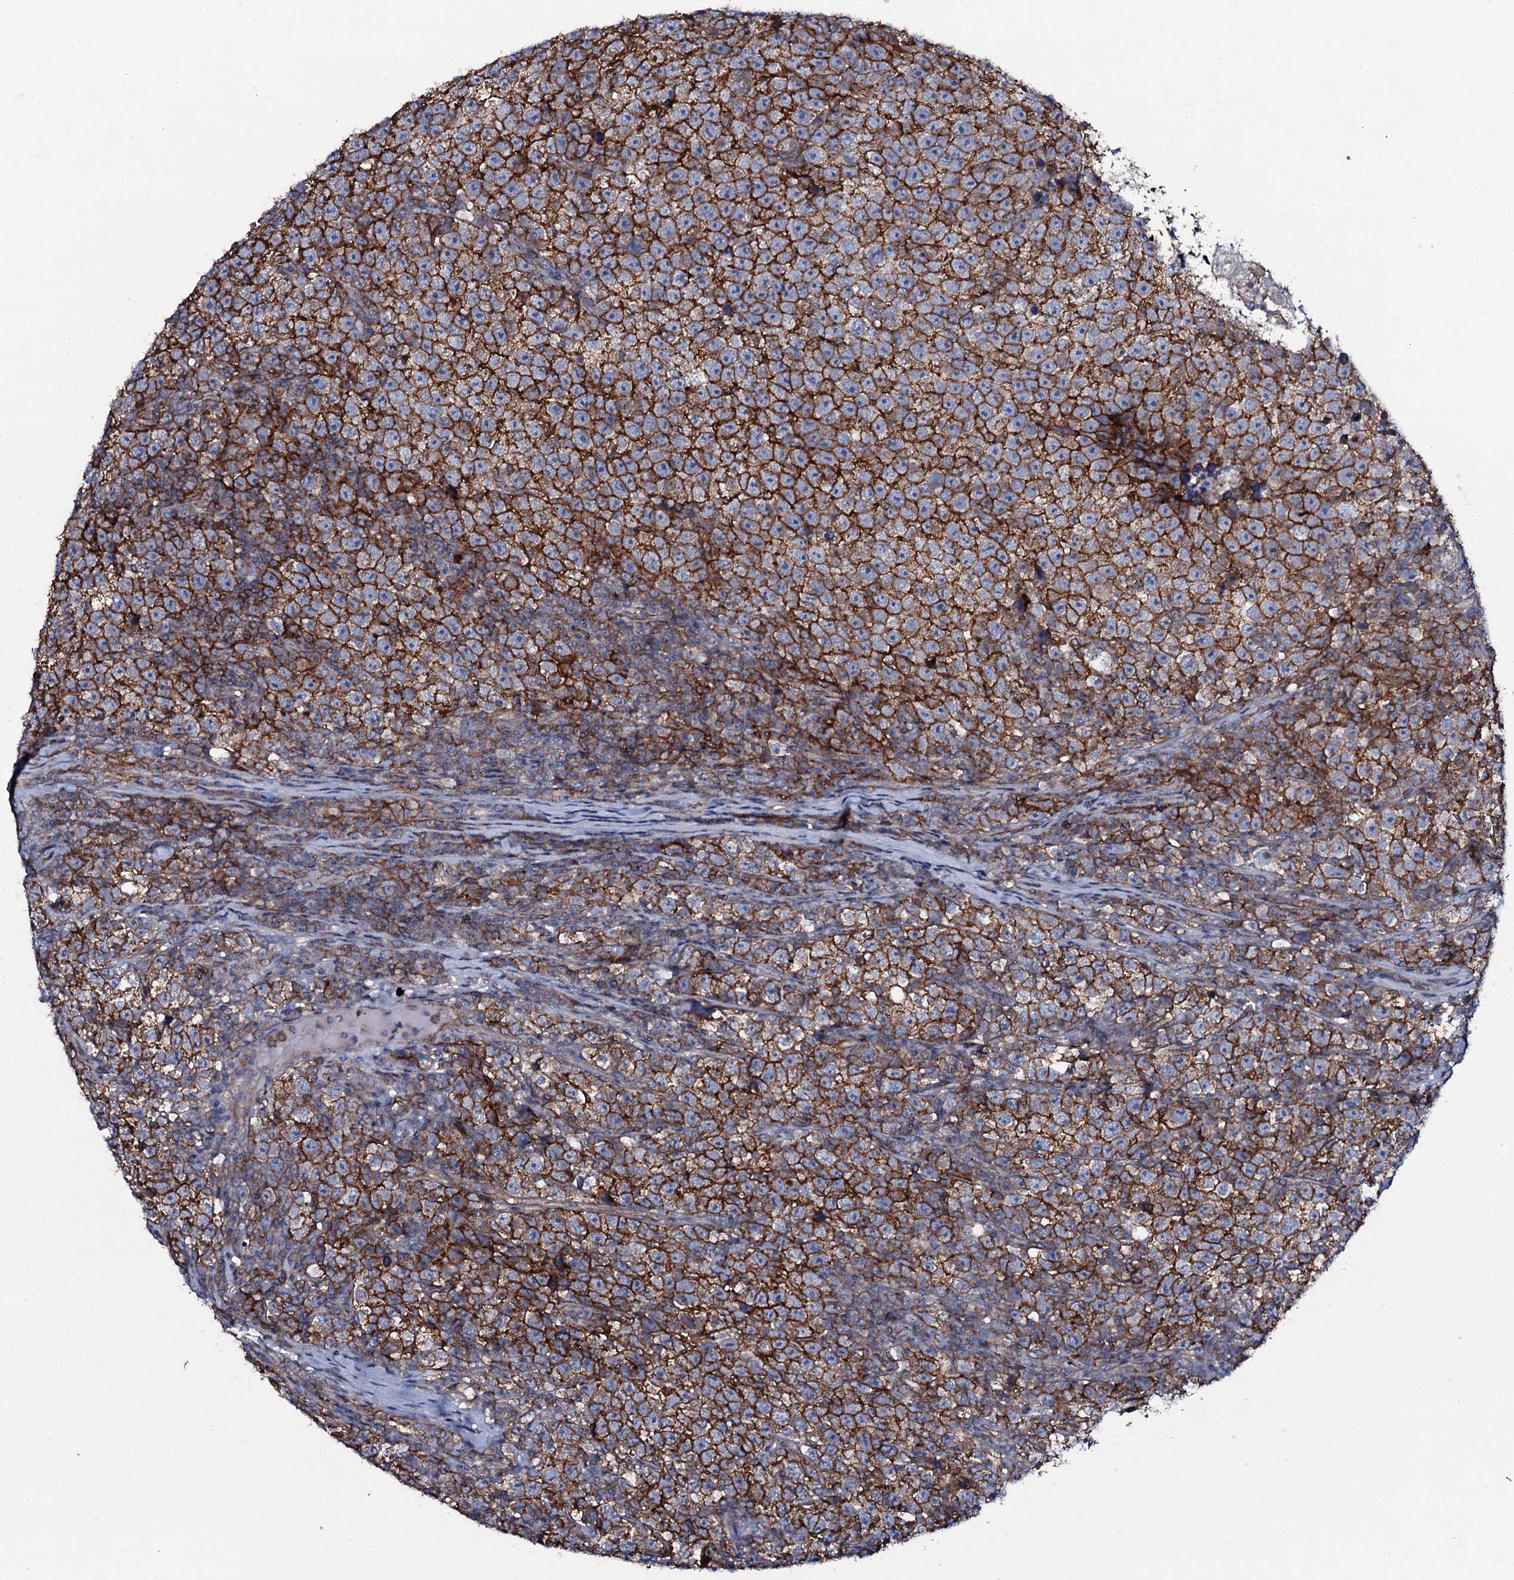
{"staining": {"intensity": "strong", "quantity": ">75%", "location": "cytoplasmic/membranous"}, "tissue": "testis cancer", "cell_type": "Tumor cells", "image_type": "cancer", "snomed": [{"axis": "morphology", "description": "Normal tissue, NOS"}, {"axis": "morphology", "description": "Seminoma, NOS"}, {"axis": "topography", "description": "Testis"}], "caption": "An IHC photomicrograph of neoplastic tissue is shown. Protein staining in brown labels strong cytoplasmic/membranous positivity in testis cancer (seminoma) within tumor cells.", "gene": "SNAP23", "patient": {"sex": "male", "age": 43}}